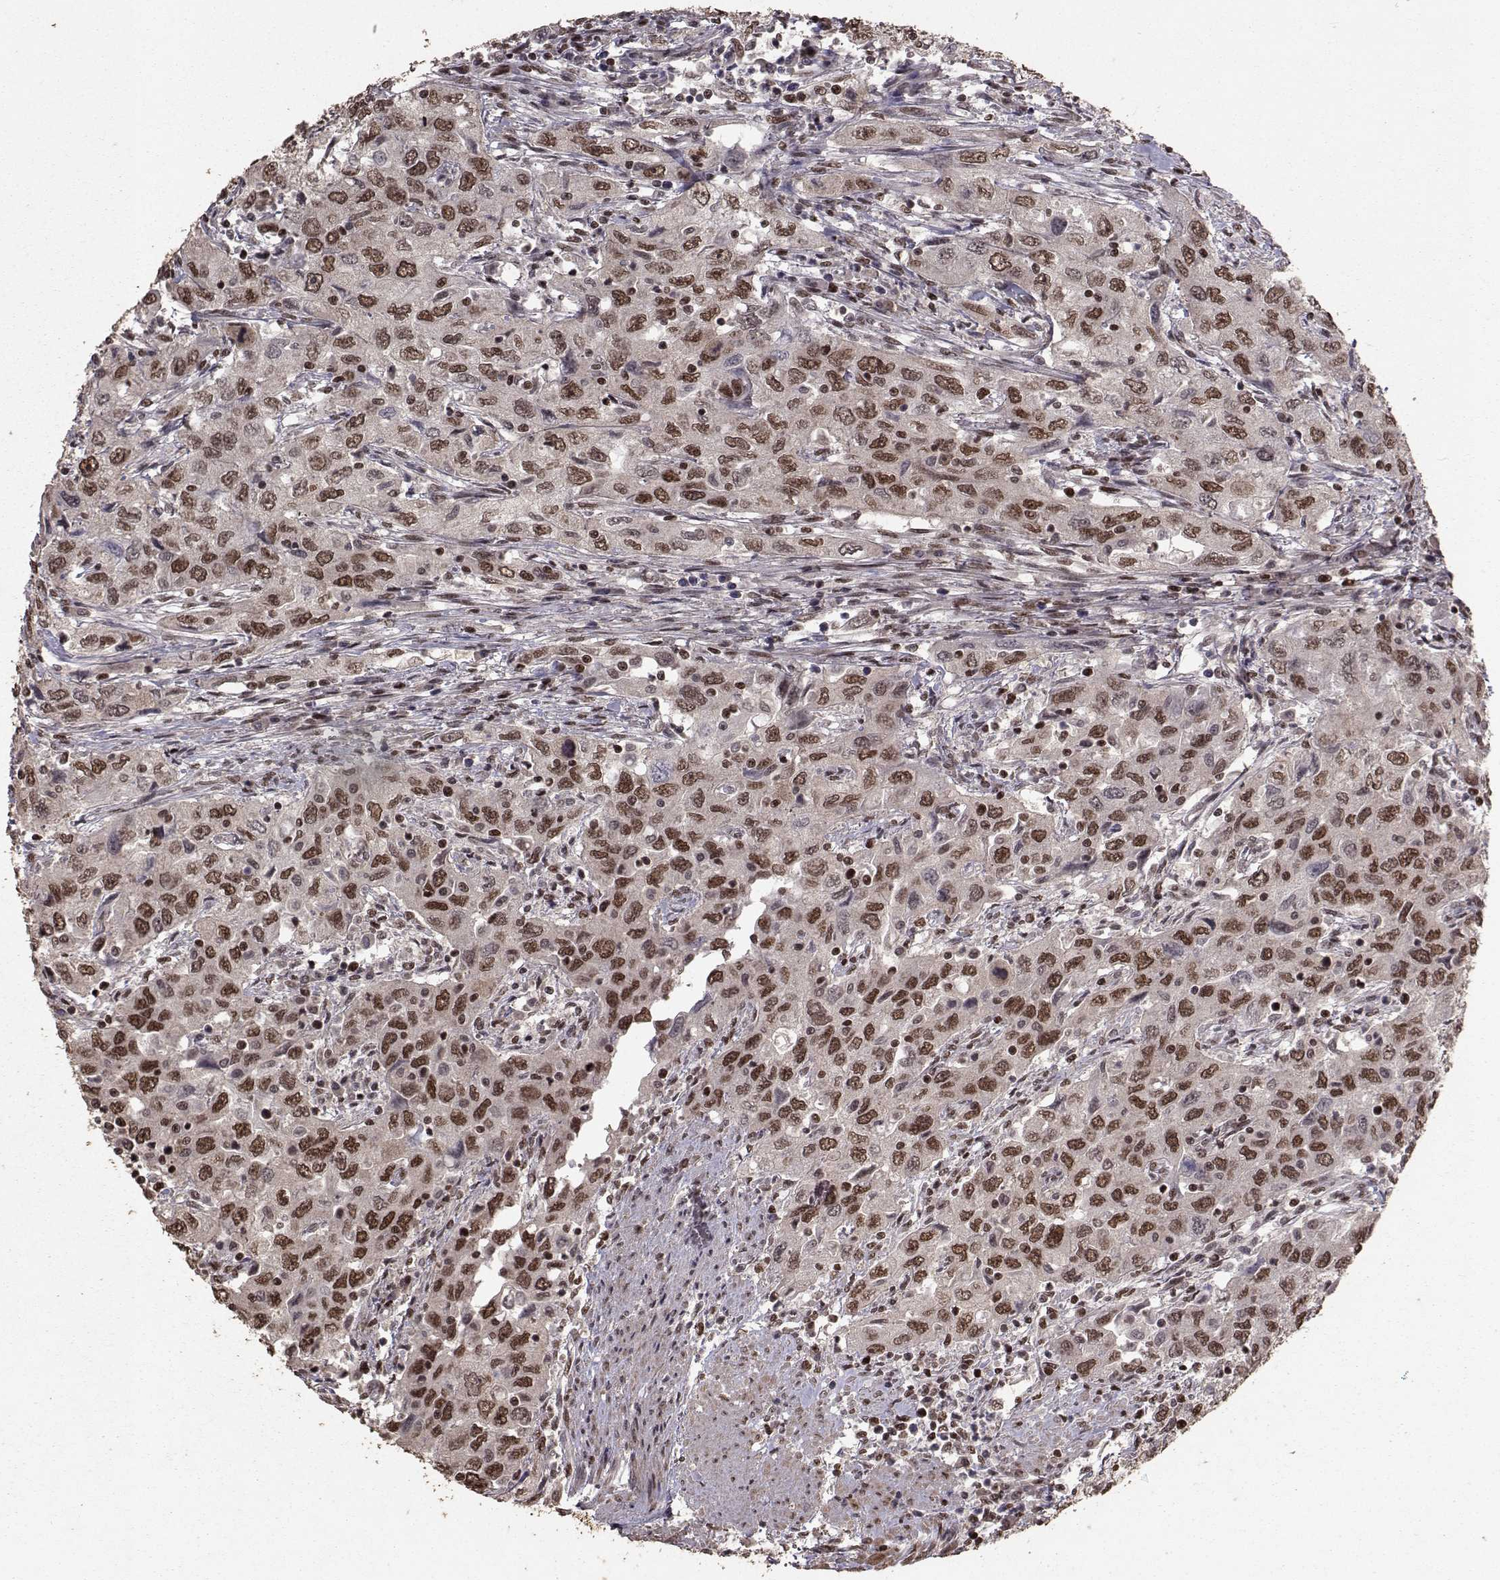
{"staining": {"intensity": "strong", "quantity": "25%-75%", "location": "nuclear"}, "tissue": "urothelial cancer", "cell_type": "Tumor cells", "image_type": "cancer", "snomed": [{"axis": "morphology", "description": "Urothelial carcinoma, High grade"}, {"axis": "topography", "description": "Urinary bladder"}], "caption": "Protein staining of urothelial carcinoma (high-grade) tissue exhibits strong nuclear expression in approximately 25%-75% of tumor cells. (DAB (3,3'-diaminobenzidine) = brown stain, brightfield microscopy at high magnification).", "gene": "SF1", "patient": {"sex": "male", "age": 76}}